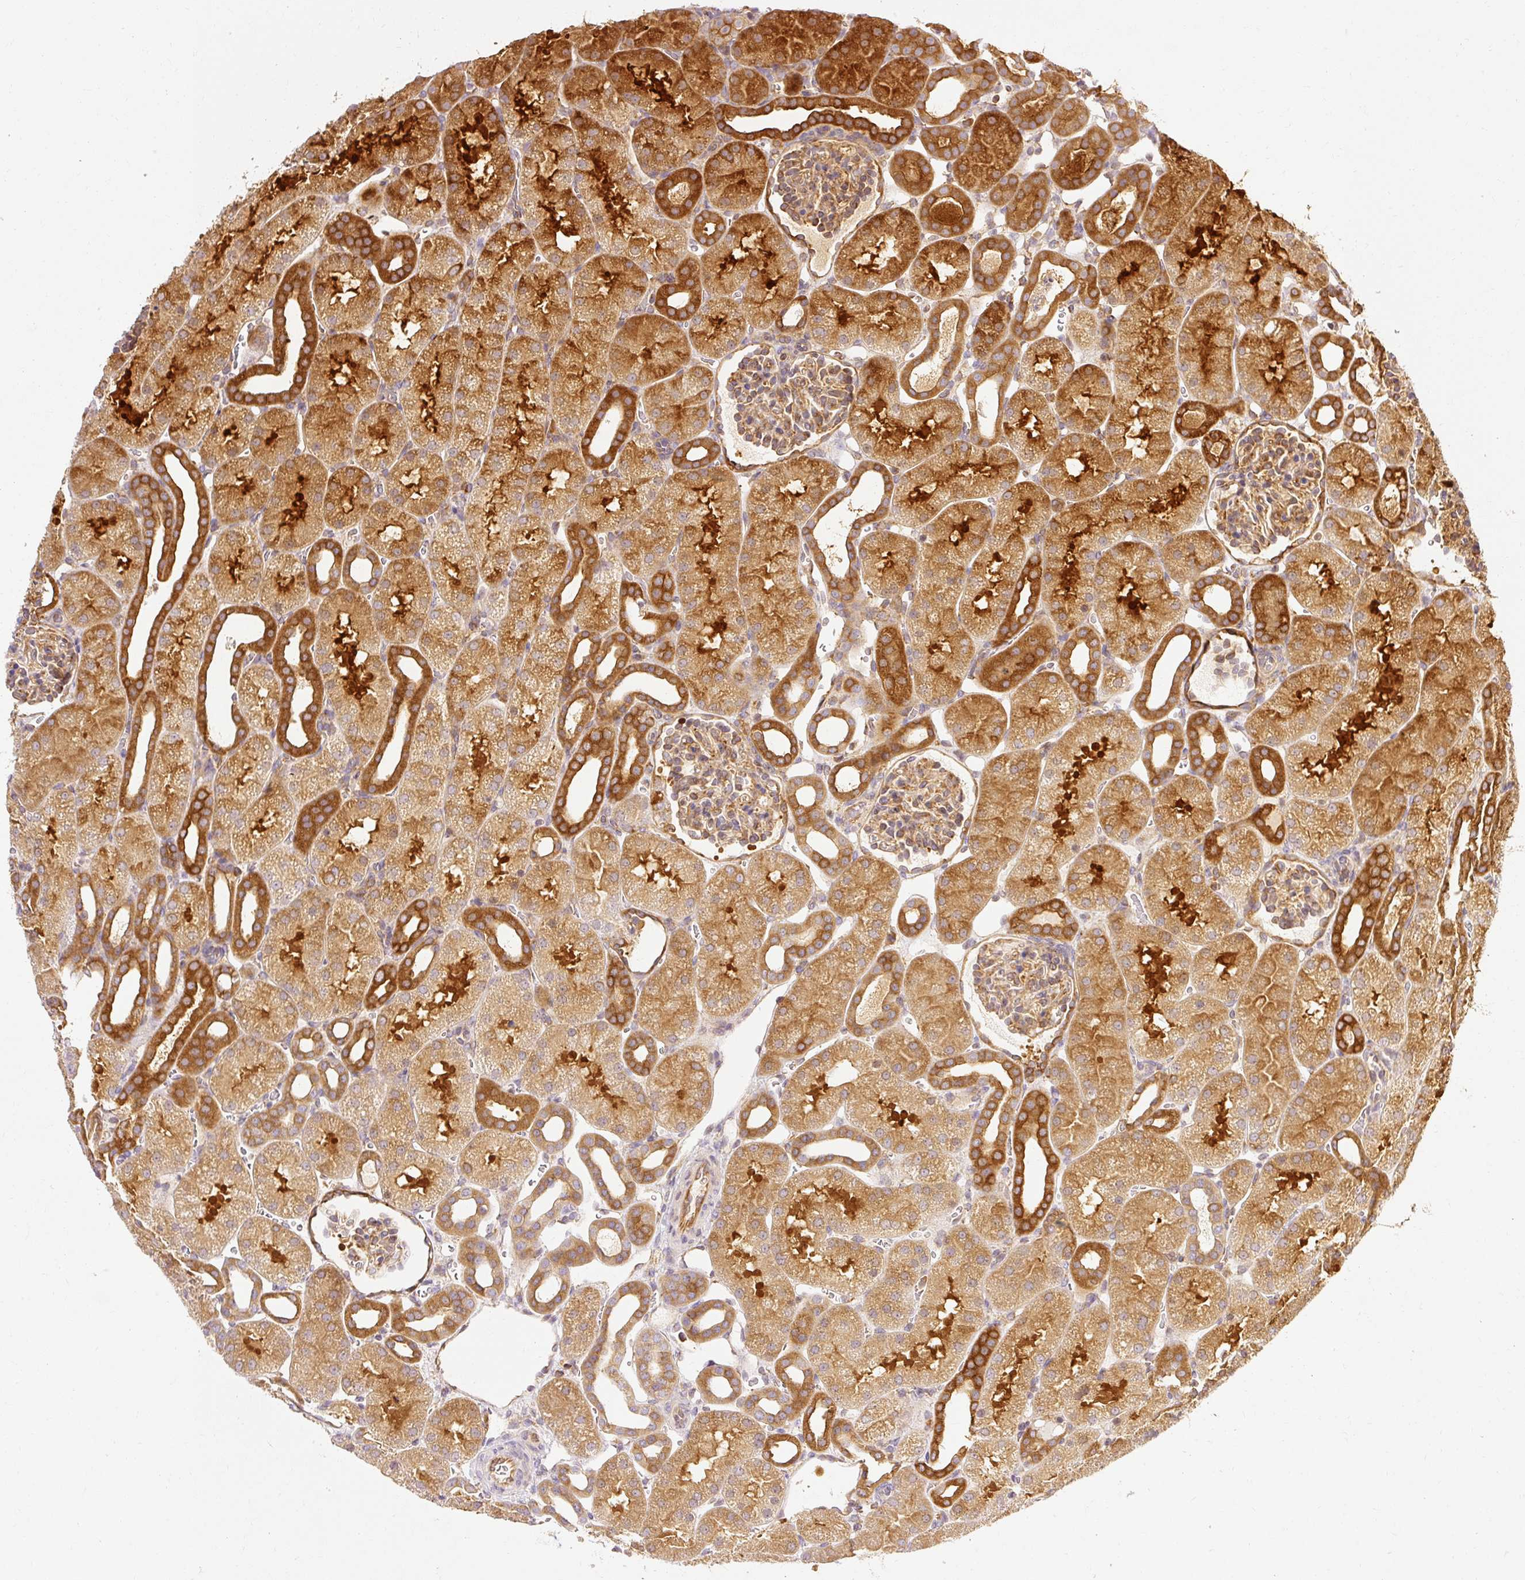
{"staining": {"intensity": "moderate", "quantity": "25%-75%", "location": "cytoplasmic/membranous"}, "tissue": "kidney", "cell_type": "Cells in glomeruli", "image_type": "normal", "snomed": [{"axis": "morphology", "description": "Normal tissue, NOS"}, {"axis": "topography", "description": "Kidney"}], "caption": "Kidney stained with IHC reveals moderate cytoplasmic/membranous expression in approximately 25%-75% of cells in glomeruli.", "gene": "ARMH3", "patient": {"sex": "male", "age": 2}}